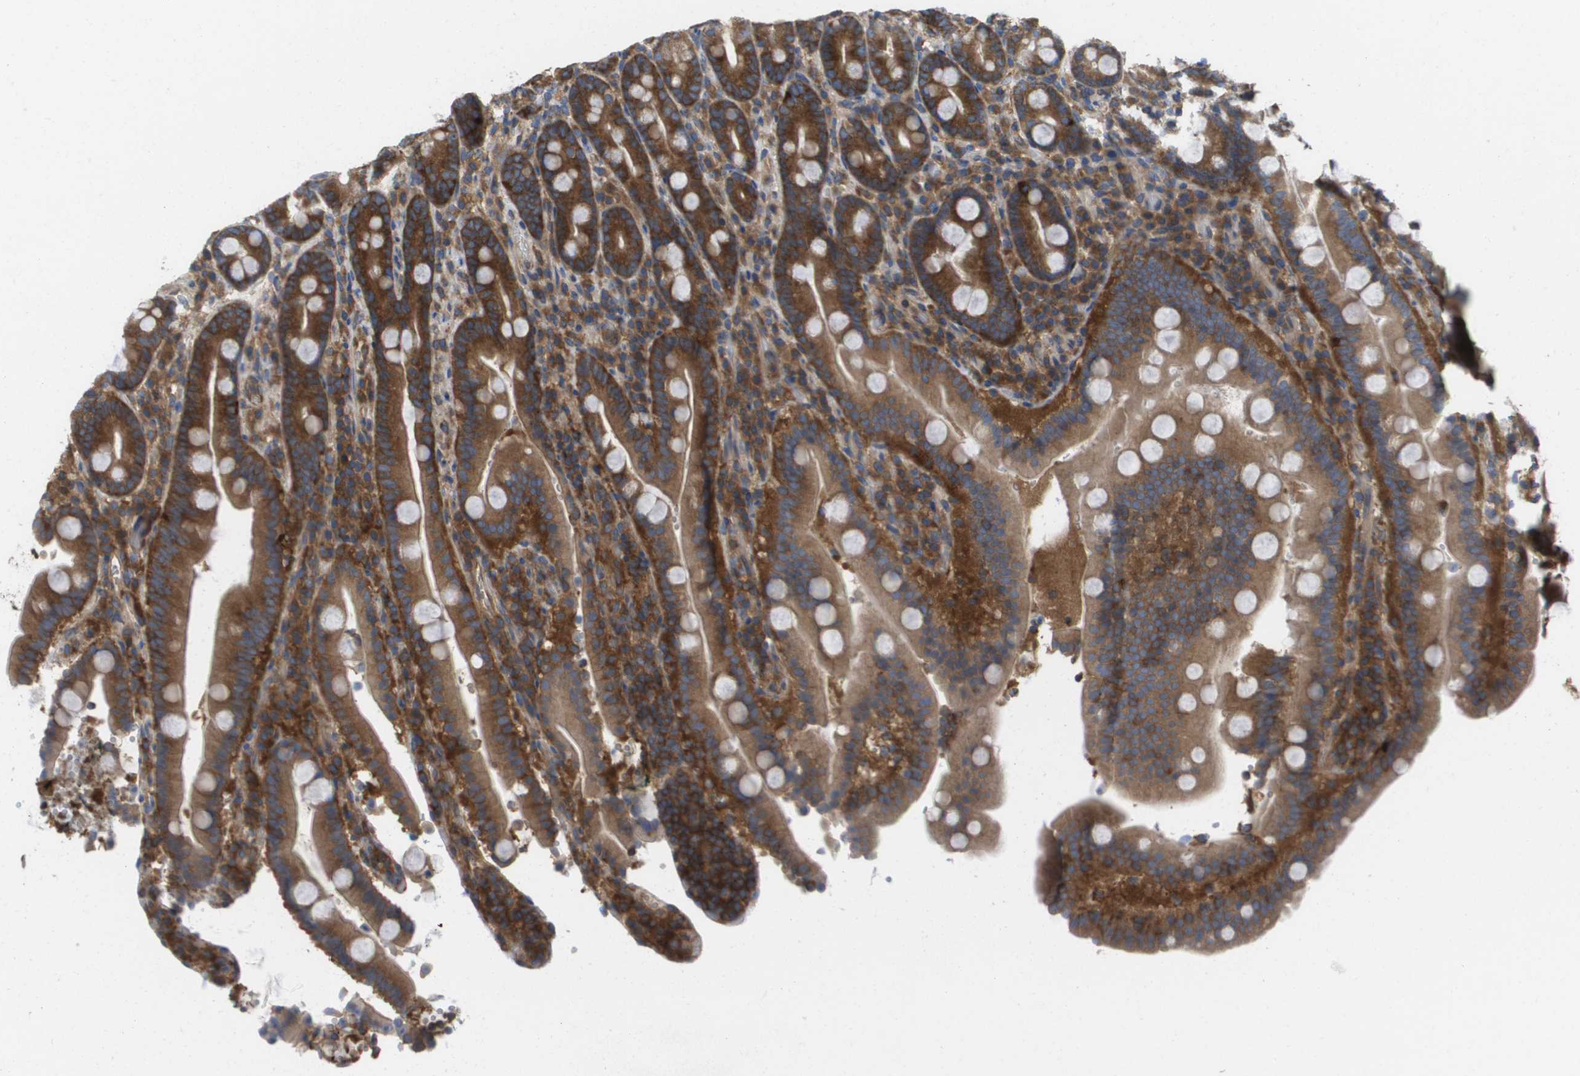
{"staining": {"intensity": "strong", "quantity": ">75%", "location": "cytoplasmic/membranous"}, "tissue": "duodenum", "cell_type": "Glandular cells", "image_type": "normal", "snomed": [{"axis": "morphology", "description": "Normal tissue, NOS"}, {"axis": "topography", "description": "Small intestine, NOS"}], "caption": "An immunohistochemistry (IHC) histopathology image of benign tissue is shown. Protein staining in brown labels strong cytoplasmic/membranous positivity in duodenum within glandular cells.", "gene": "EIF4G2", "patient": {"sex": "female", "age": 71}}